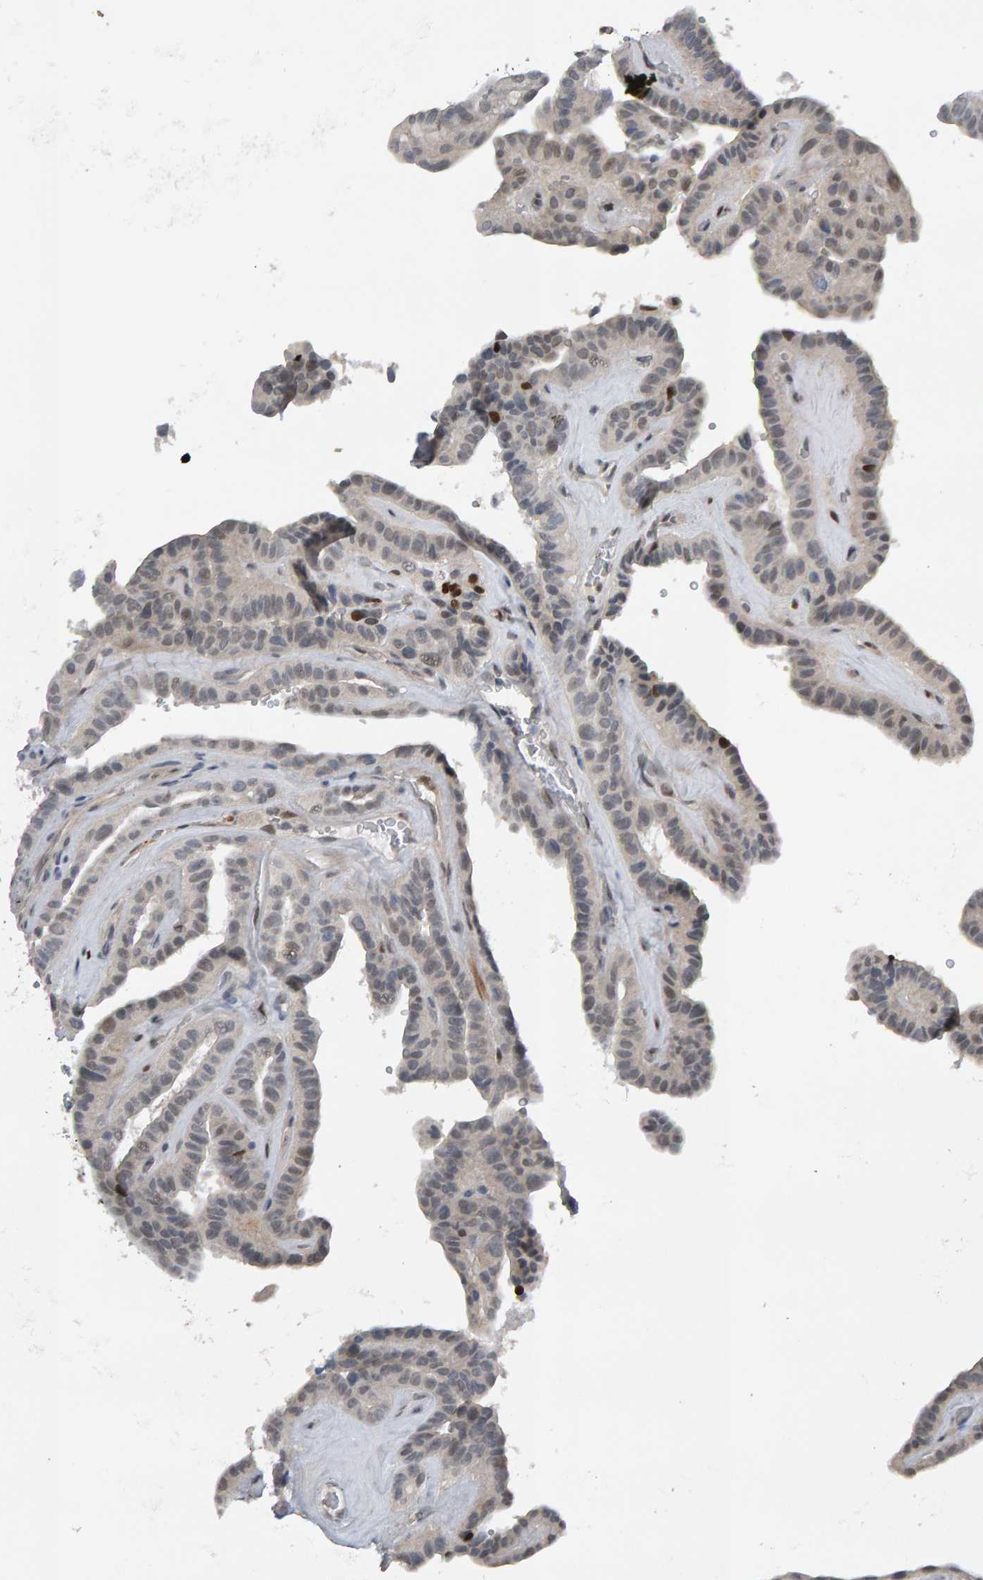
{"staining": {"intensity": "weak", "quantity": "<25%", "location": "nuclear"}, "tissue": "thyroid cancer", "cell_type": "Tumor cells", "image_type": "cancer", "snomed": [{"axis": "morphology", "description": "Papillary adenocarcinoma, NOS"}, {"axis": "topography", "description": "Thyroid gland"}], "caption": "Tumor cells are negative for protein expression in human papillary adenocarcinoma (thyroid). (DAB (3,3'-diaminobenzidine) immunohistochemistry (IHC) with hematoxylin counter stain).", "gene": "IPO8", "patient": {"sex": "male", "age": 77}}